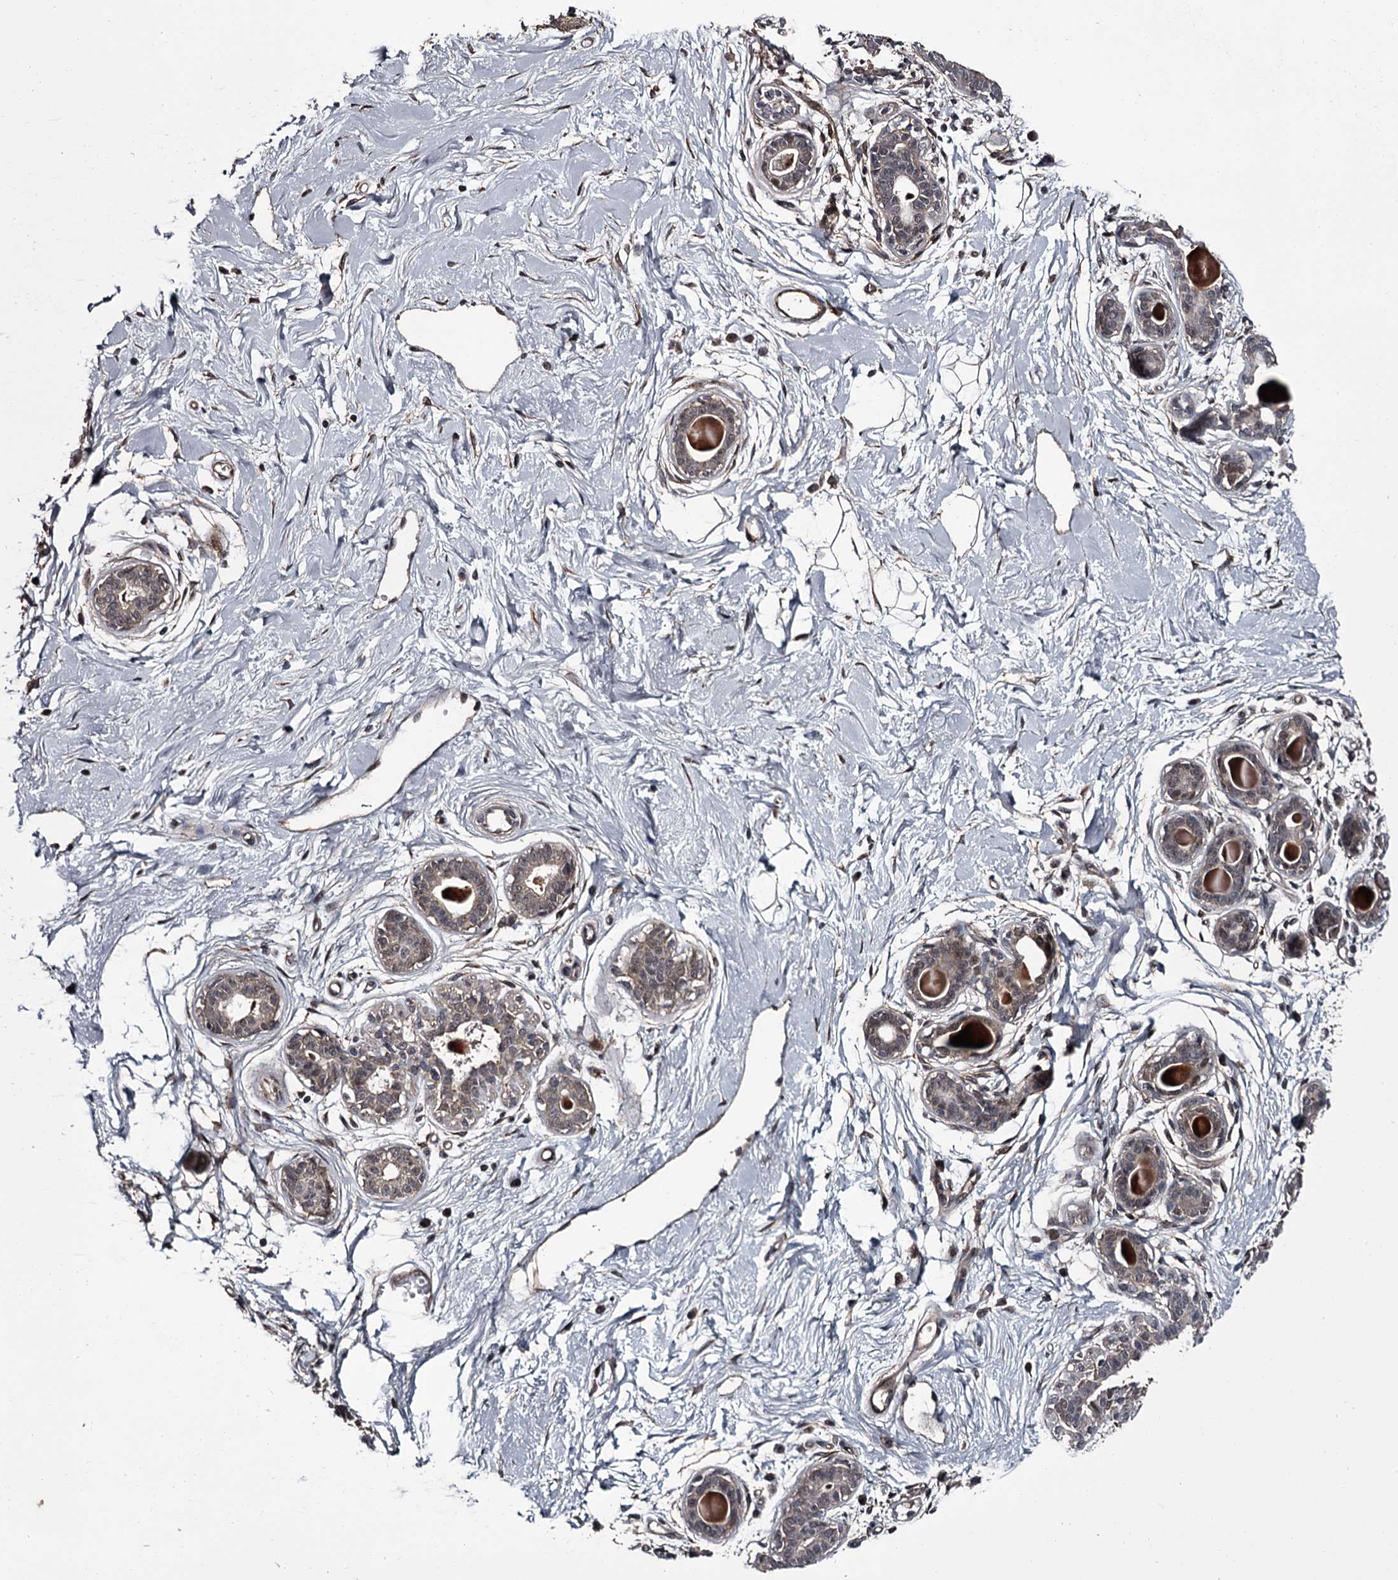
{"staining": {"intensity": "moderate", "quantity": ">75%", "location": "cytoplasmic/membranous"}, "tissue": "breast", "cell_type": "Adipocytes", "image_type": "normal", "snomed": [{"axis": "morphology", "description": "Normal tissue, NOS"}, {"axis": "topography", "description": "Breast"}], "caption": "High-magnification brightfield microscopy of benign breast stained with DAB (brown) and counterstained with hematoxylin (blue). adipocytes exhibit moderate cytoplasmic/membranous positivity is identified in about>75% of cells. (DAB = brown stain, brightfield microscopy at high magnification).", "gene": "CDC42EP2", "patient": {"sex": "female", "age": 45}}